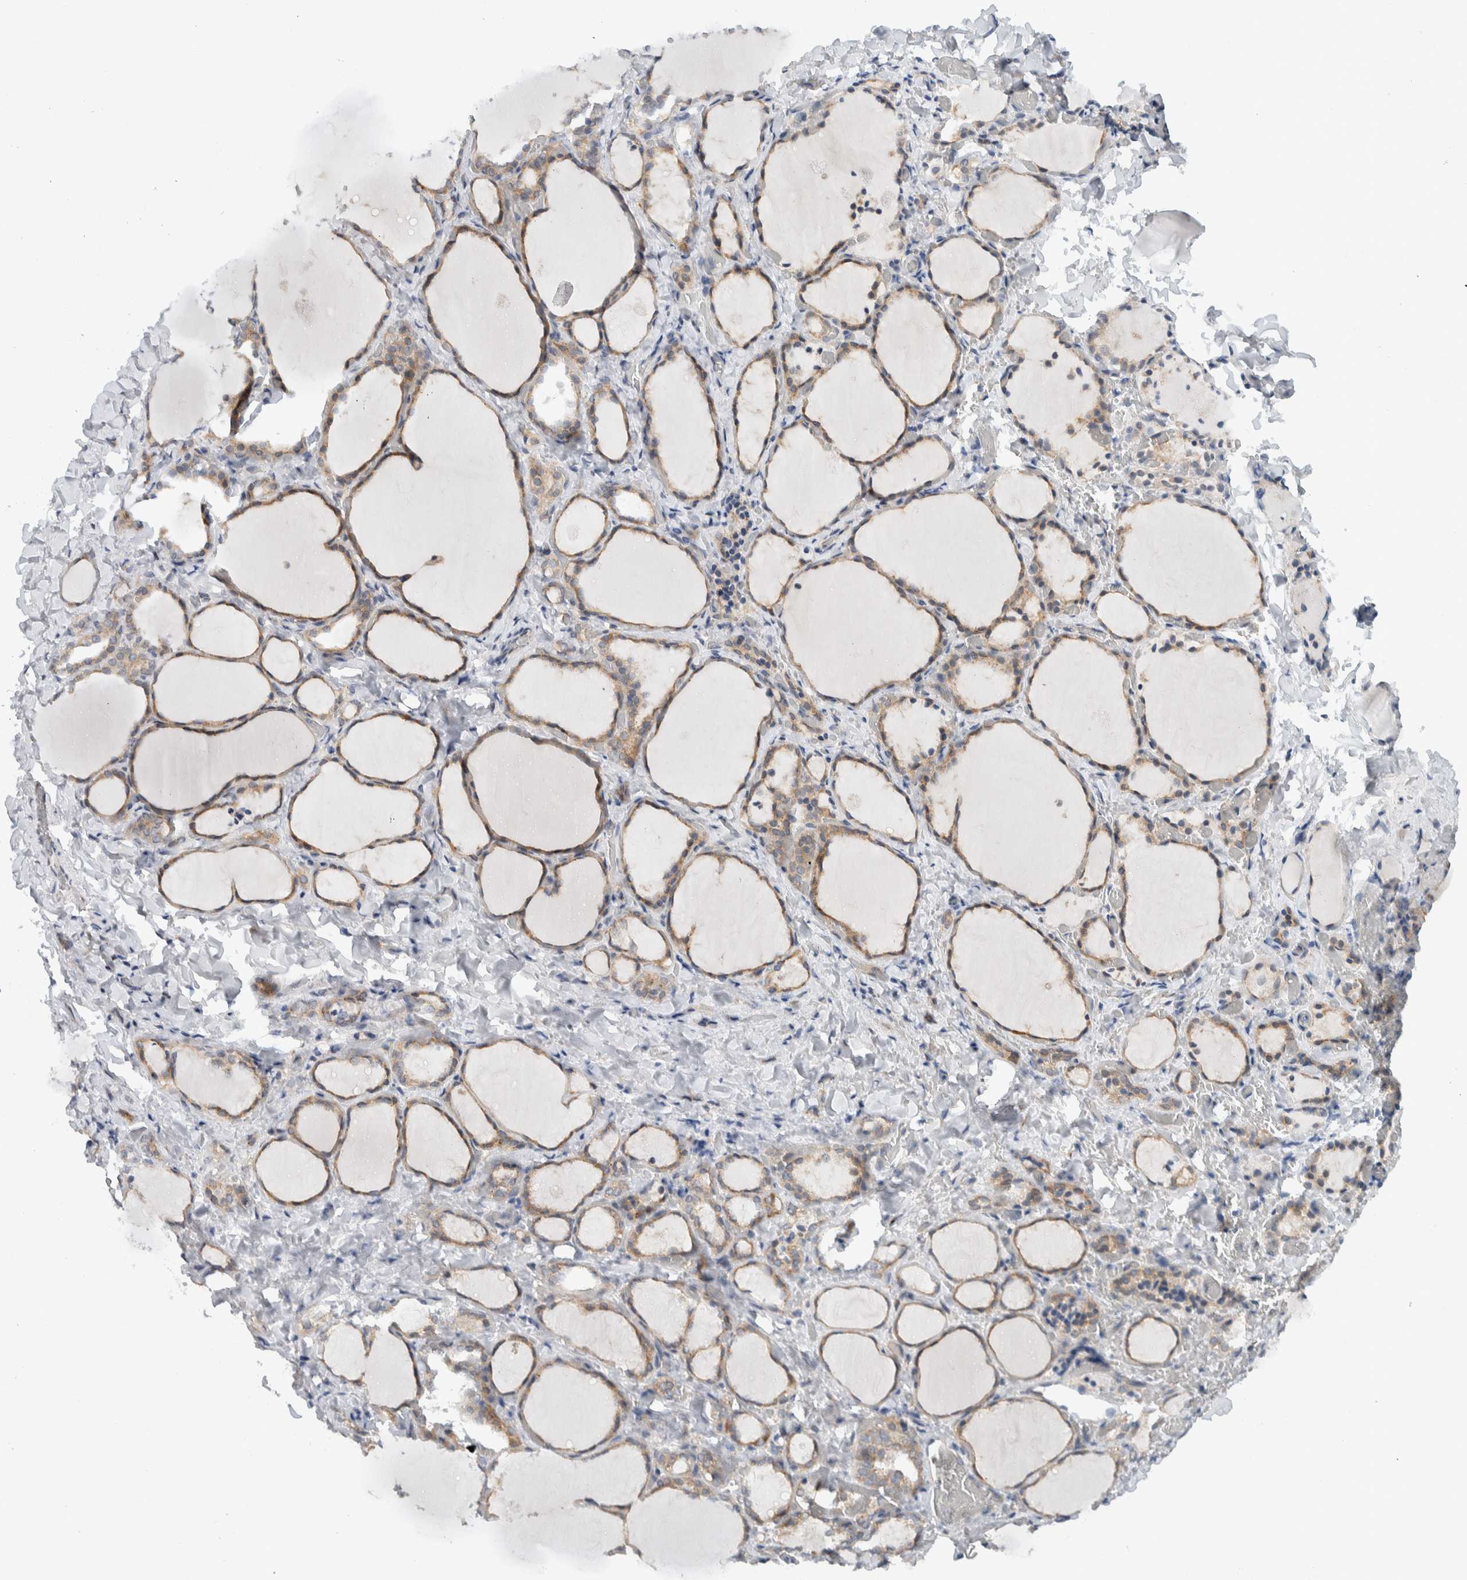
{"staining": {"intensity": "moderate", "quantity": ">75%", "location": "cytoplasmic/membranous"}, "tissue": "thyroid gland", "cell_type": "Glandular cells", "image_type": "normal", "snomed": [{"axis": "morphology", "description": "Normal tissue, NOS"}, {"axis": "morphology", "description": "Papillary adenocarcinoma, NOS"}, {"axis": "topography", "description": "Thyroid gland"}], "caption": "The histopathology image demonstrates staining of benign thyroid gland, revealing moderate cytoplasmic/membranous protein positivity (brown color) within glandular cells.", "gene": "RERE", "patient": {"sex": "female", "age": 30}}